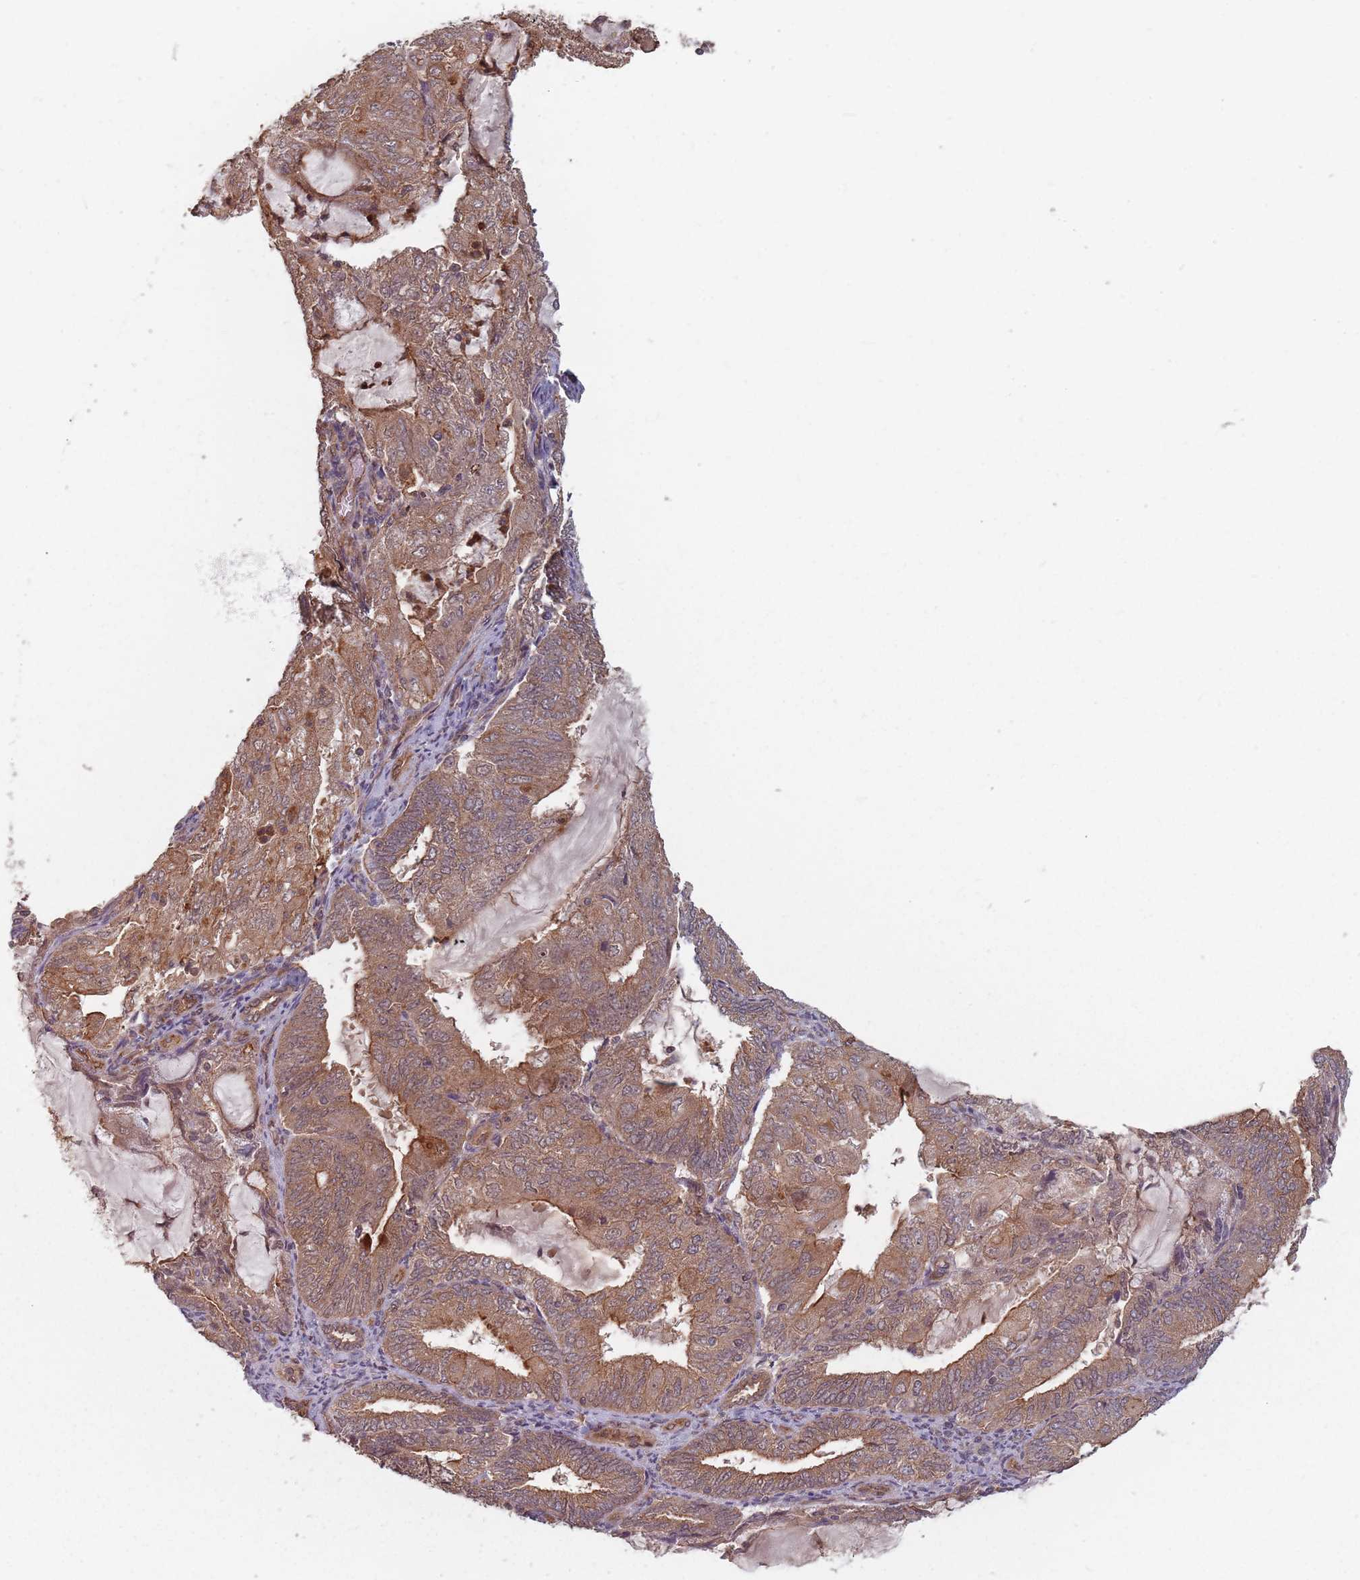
{"staining": {"intensity": "moderate", "quantity": ">75%", "location": "cytoplasmic/membranous"}, "tissue": "endometrial cancer", "cell_type": "Tumor cells", "image_type": "cancer", "snomed": [{"axis": "morphology", "description": "Adenocarcinoma, NOS"}, {"axis": "topography", "description": "Endometrium"}], "caption": "Protein staining exhibits moderate cytoplasmic/membranous expression in approximately >75% of tumor cells in adenocarcinoma (endometrial). (Brightfield microscopy of DAB IHC at high magnification).", "gene": "C3orf14", "patient": {"sex": "female", "age": 81}}